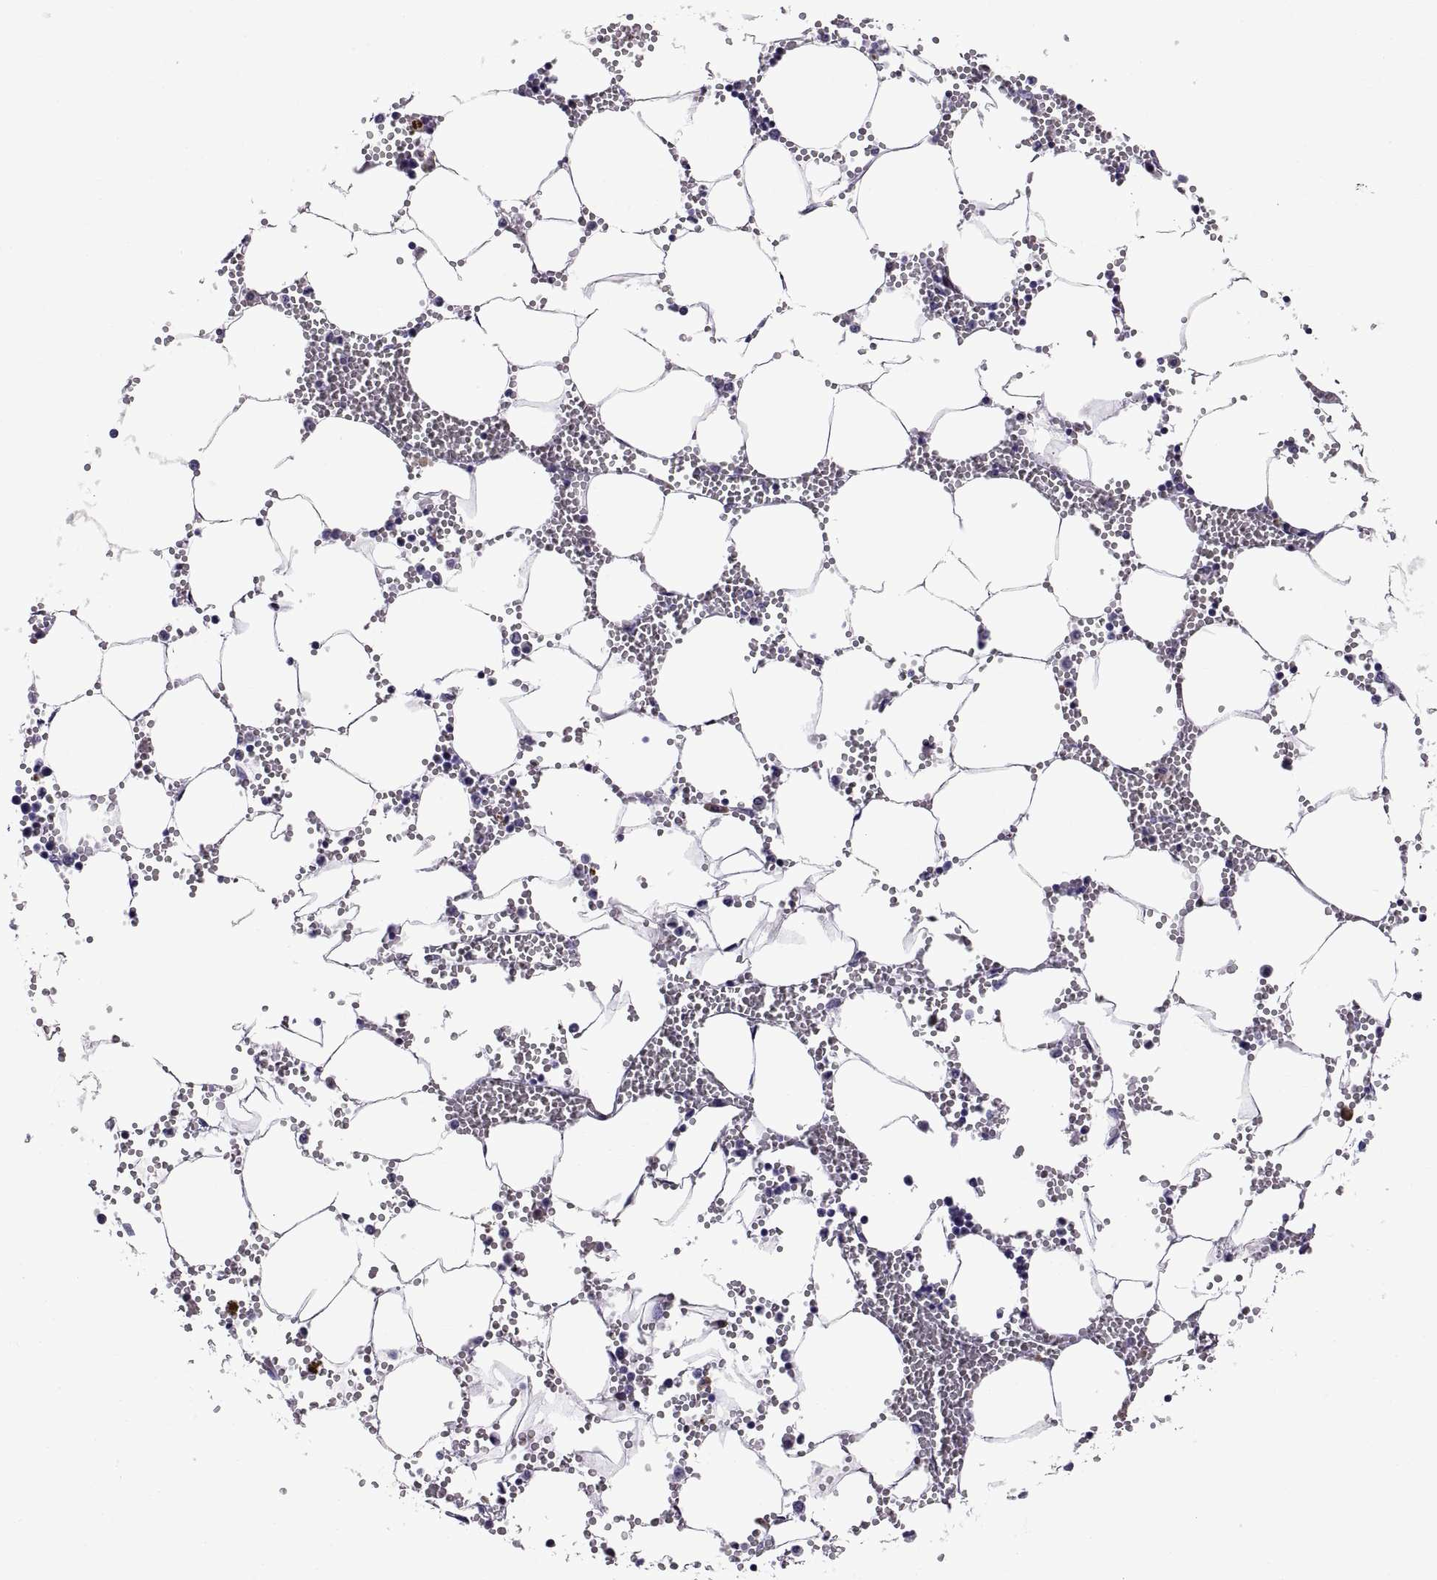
{"staining": {"intensity": "negative", "quantity": "none", "location": "none"}, "tissue": "bone marrow", "cell_type": "Hematopoietic cells", "image_type": "normal", "snomed": [{"axis": "morphology", "description": "Normal tissue, NOS"}, {"axis": "topography", "description": "Bone marrow"}], "caption": "Immunohistochemistry (IHC) image of normal human bone marrow stained for a protein (brown), which demonstrates no expression in hematopoietic cells.", "gene": "MAGEB18", "patient": {"sex": "male", "age": 54}}